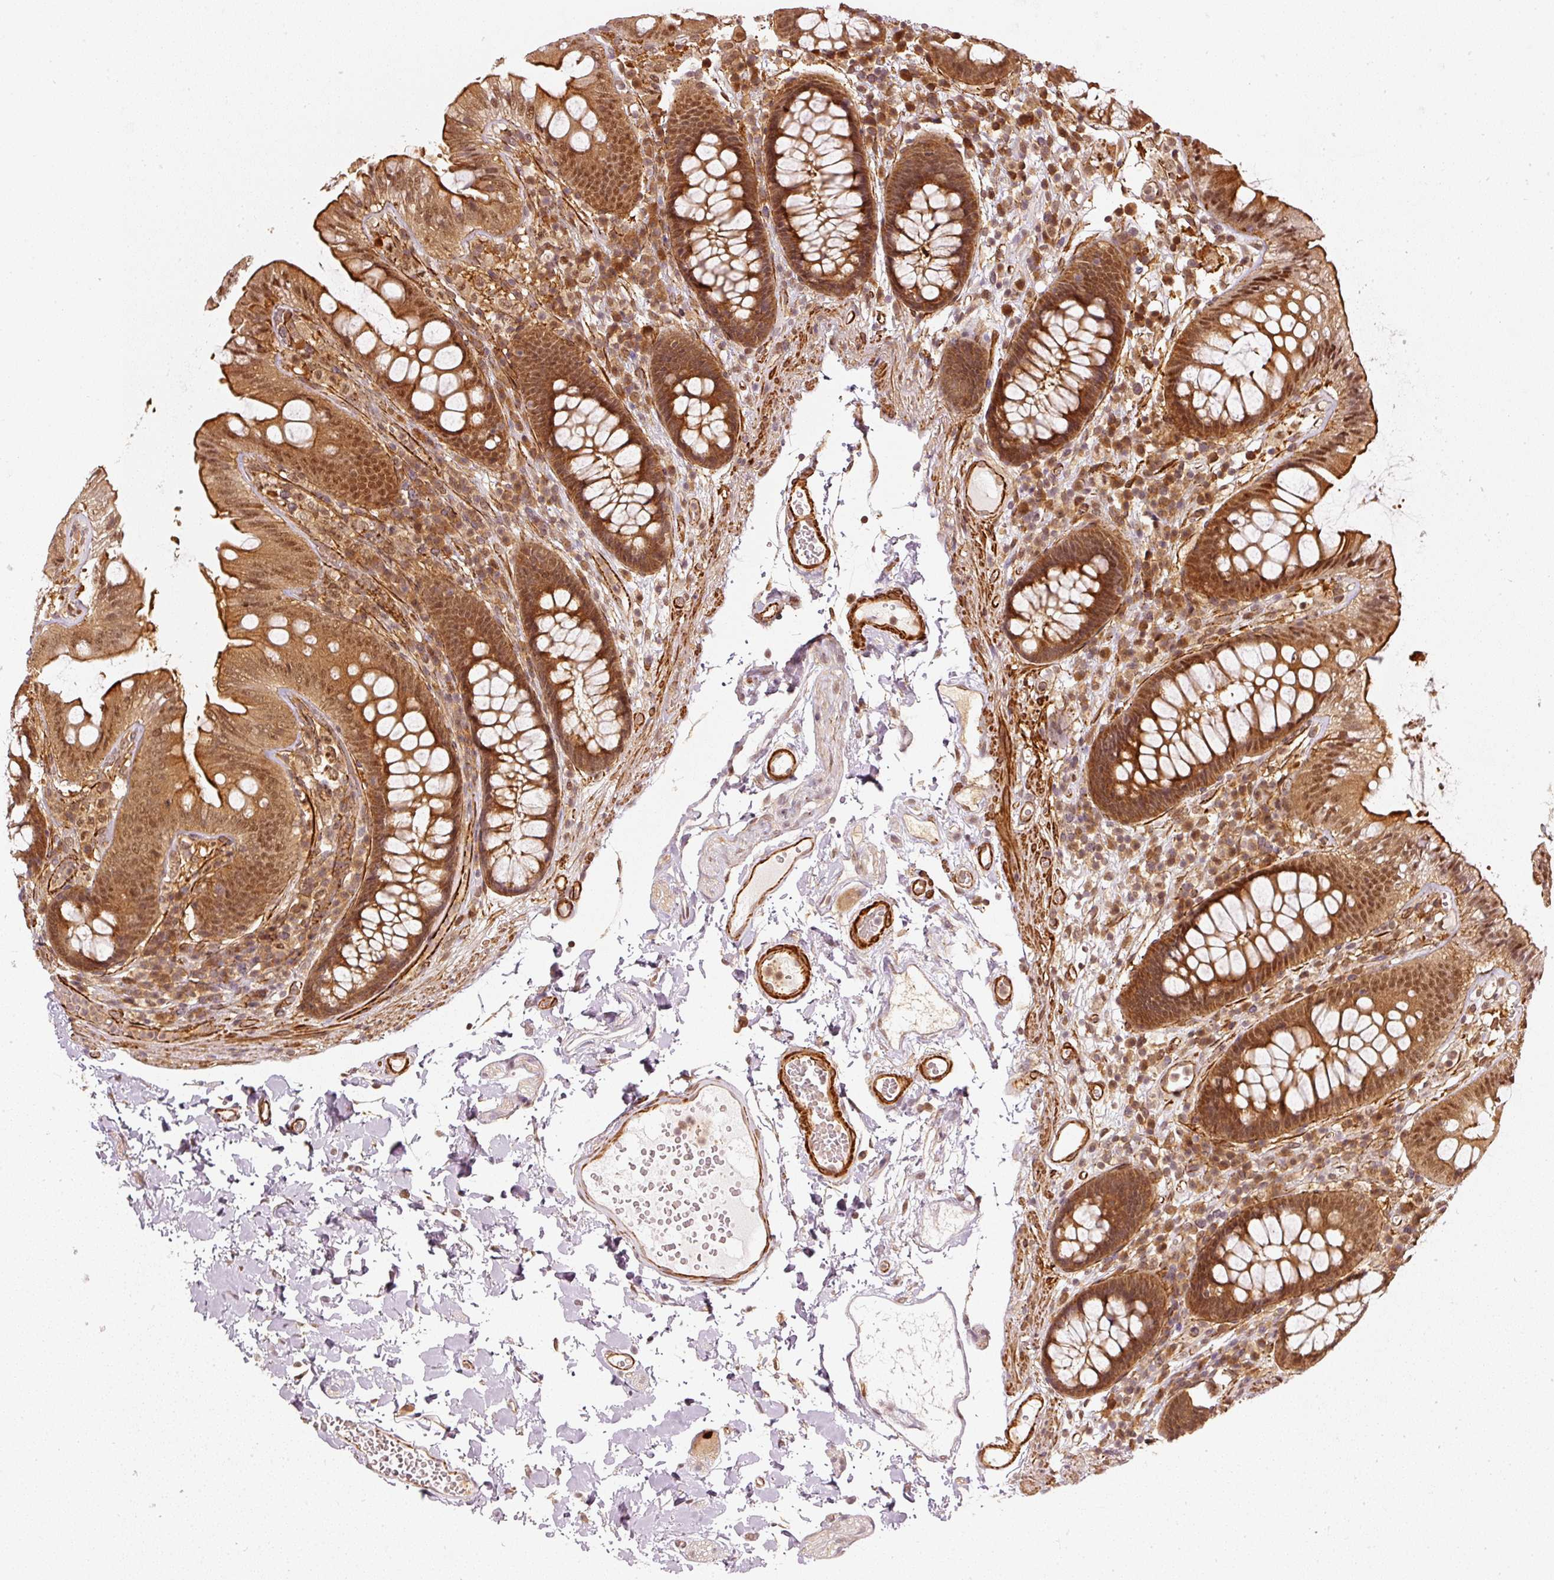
{"staining": {"intensity": "moderate", "quantity": ">75%", "location": "cytoplasmic/membranous,nuclear"}, "tissue": "colon", "cell_type": "Endothelial cells", "image_type": "normal", "snomed": [{"axis": "morphology", "description": "Normal tissue, NOS"}, {"axis": "topography", "description": "Colon"}], "caption": "Endothelial cells show medium levels of moderate cytoplasmic/membranous,nuclear positivity in about >75% of cells in benign colon.", "gene": "PSMD1", "patient": {"sex": "male", "age": 84}}